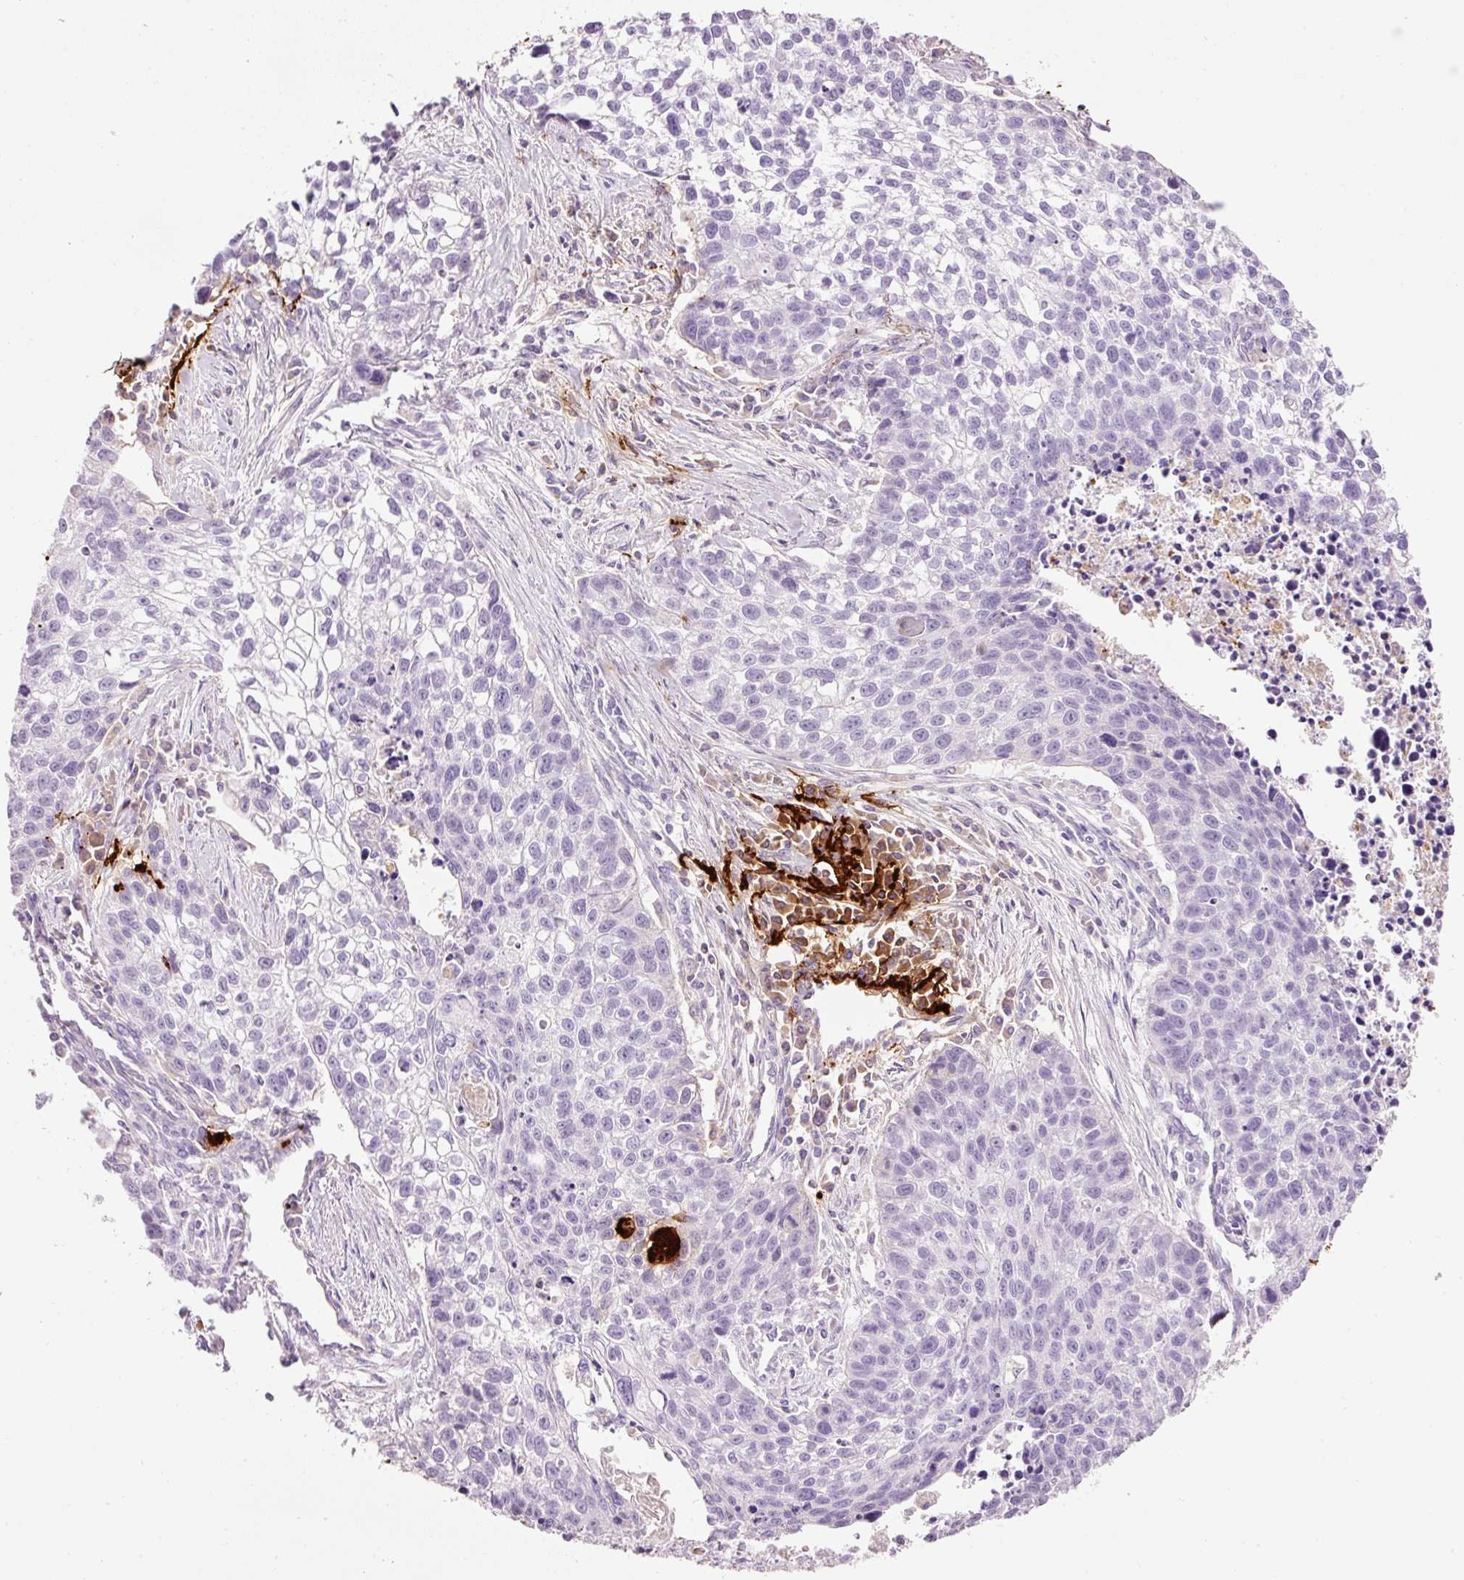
{"staining": {"intensity": "negative", "quantity": "none", "location": "none"}, "tissue": "lung cancer", "cell_type": "Tumor cells", "image_type": "cancer", "snomed": [{"axis": "morphology", "description": "Squamous cell carcinoma, NOS"}, {"axis": "topography", "description": "Lung"}], "caption": "High power microscopy image of an immunohistochemistry image of squamous cell carcinoma (lung), revealing no significant staining in tumor cells.", "gene": "MFAP4", "patient": {"sex": "male", "age": 74}}